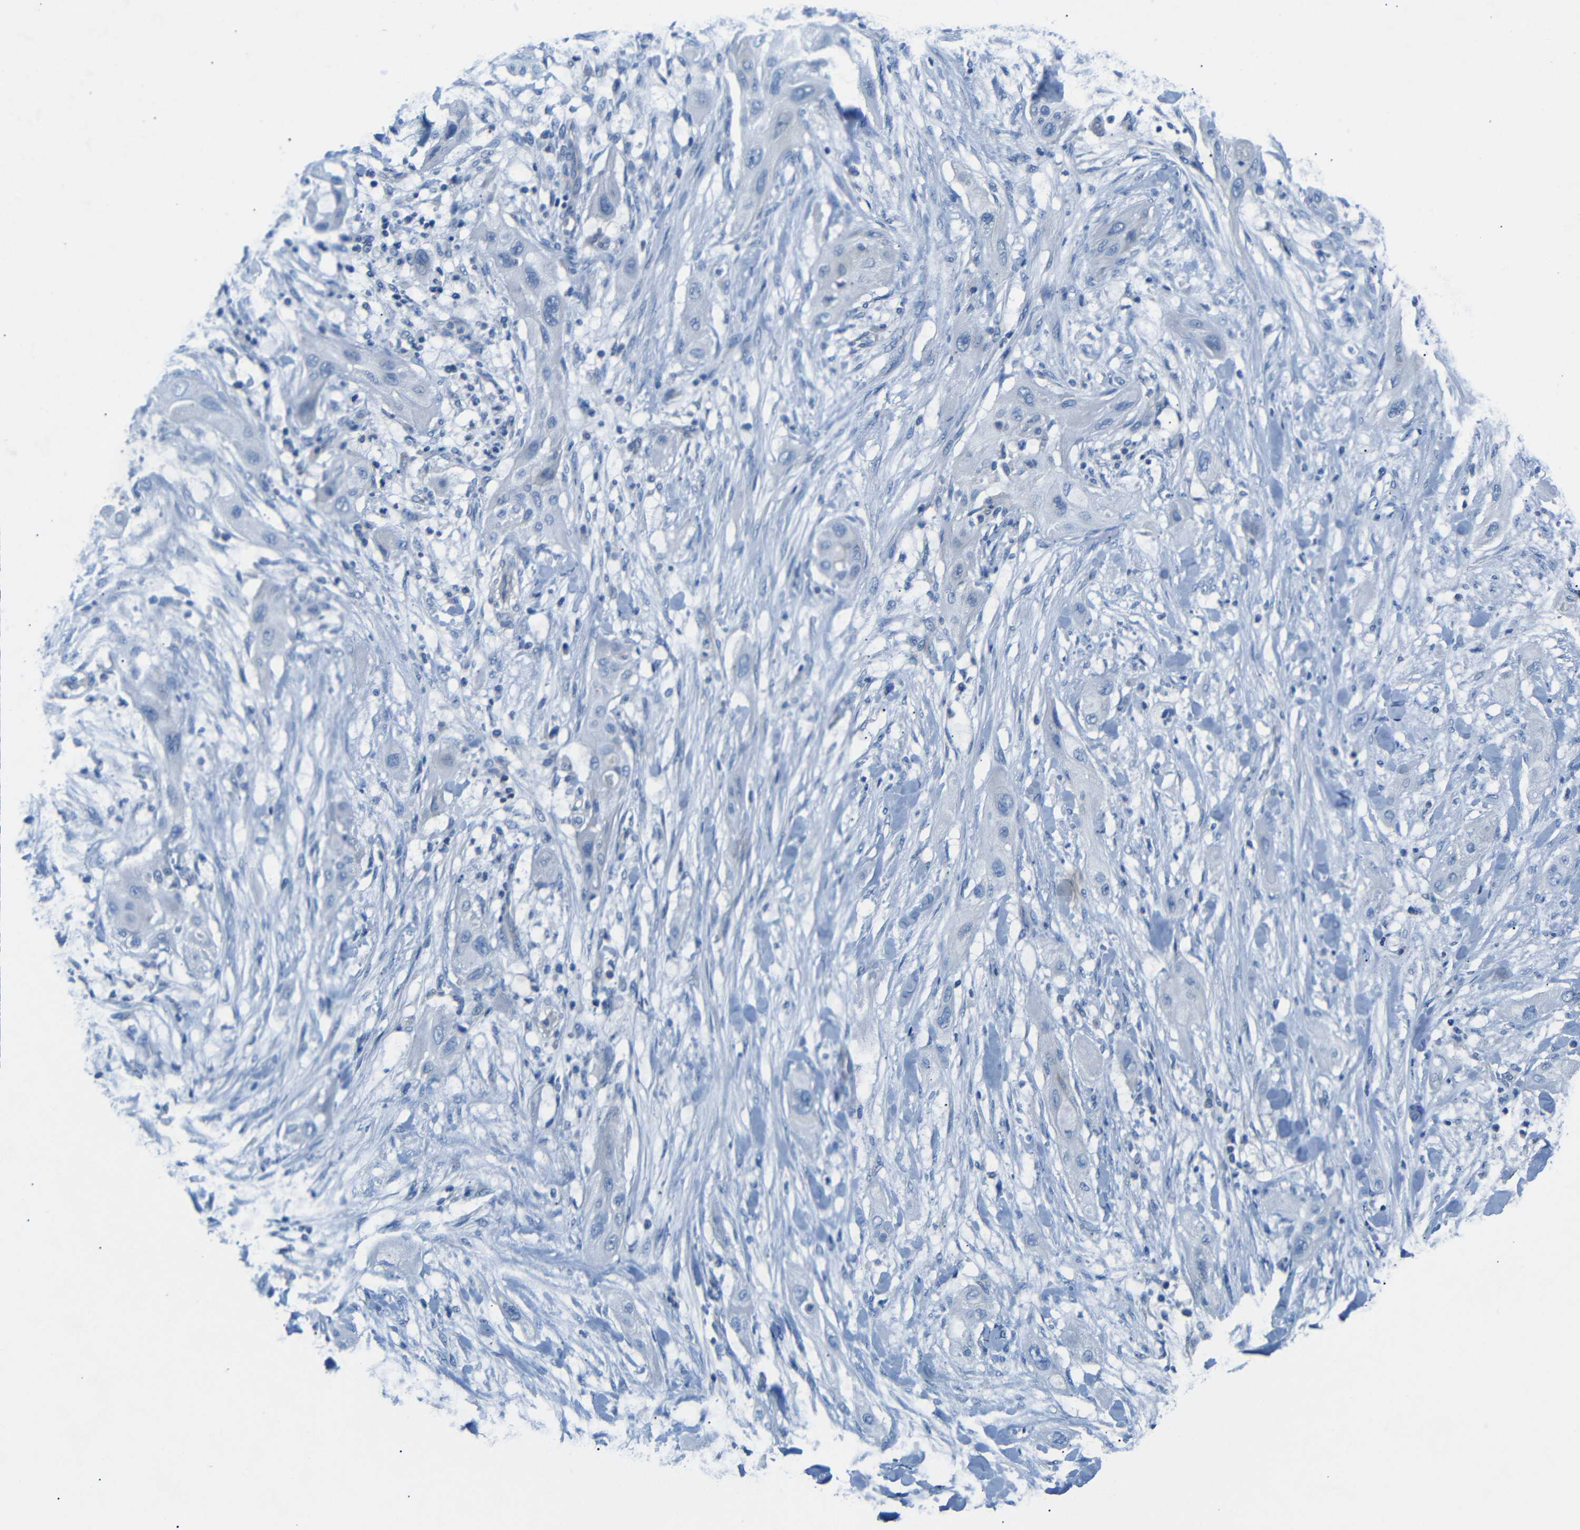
{"staining": {"intensity": "negative", "quantity": "none", "location": "none"}, "tissue": "lung cancer", "cell_type": "Tumor cells", "image_type": "cancer", "snomed": [{"axis": "morphology", "description": "Squamous cell carcinoma, NOS"}, {"axis": "topography", "description": "Lung"}], "caption": "High power microscopy photomicrograph of an IHC histopathology image of lung squamous cell carcinoma, revealing no significant expression in tumor cells.", "gene": "DCP1A", "patient": {"sex": "female", "age": 47}}